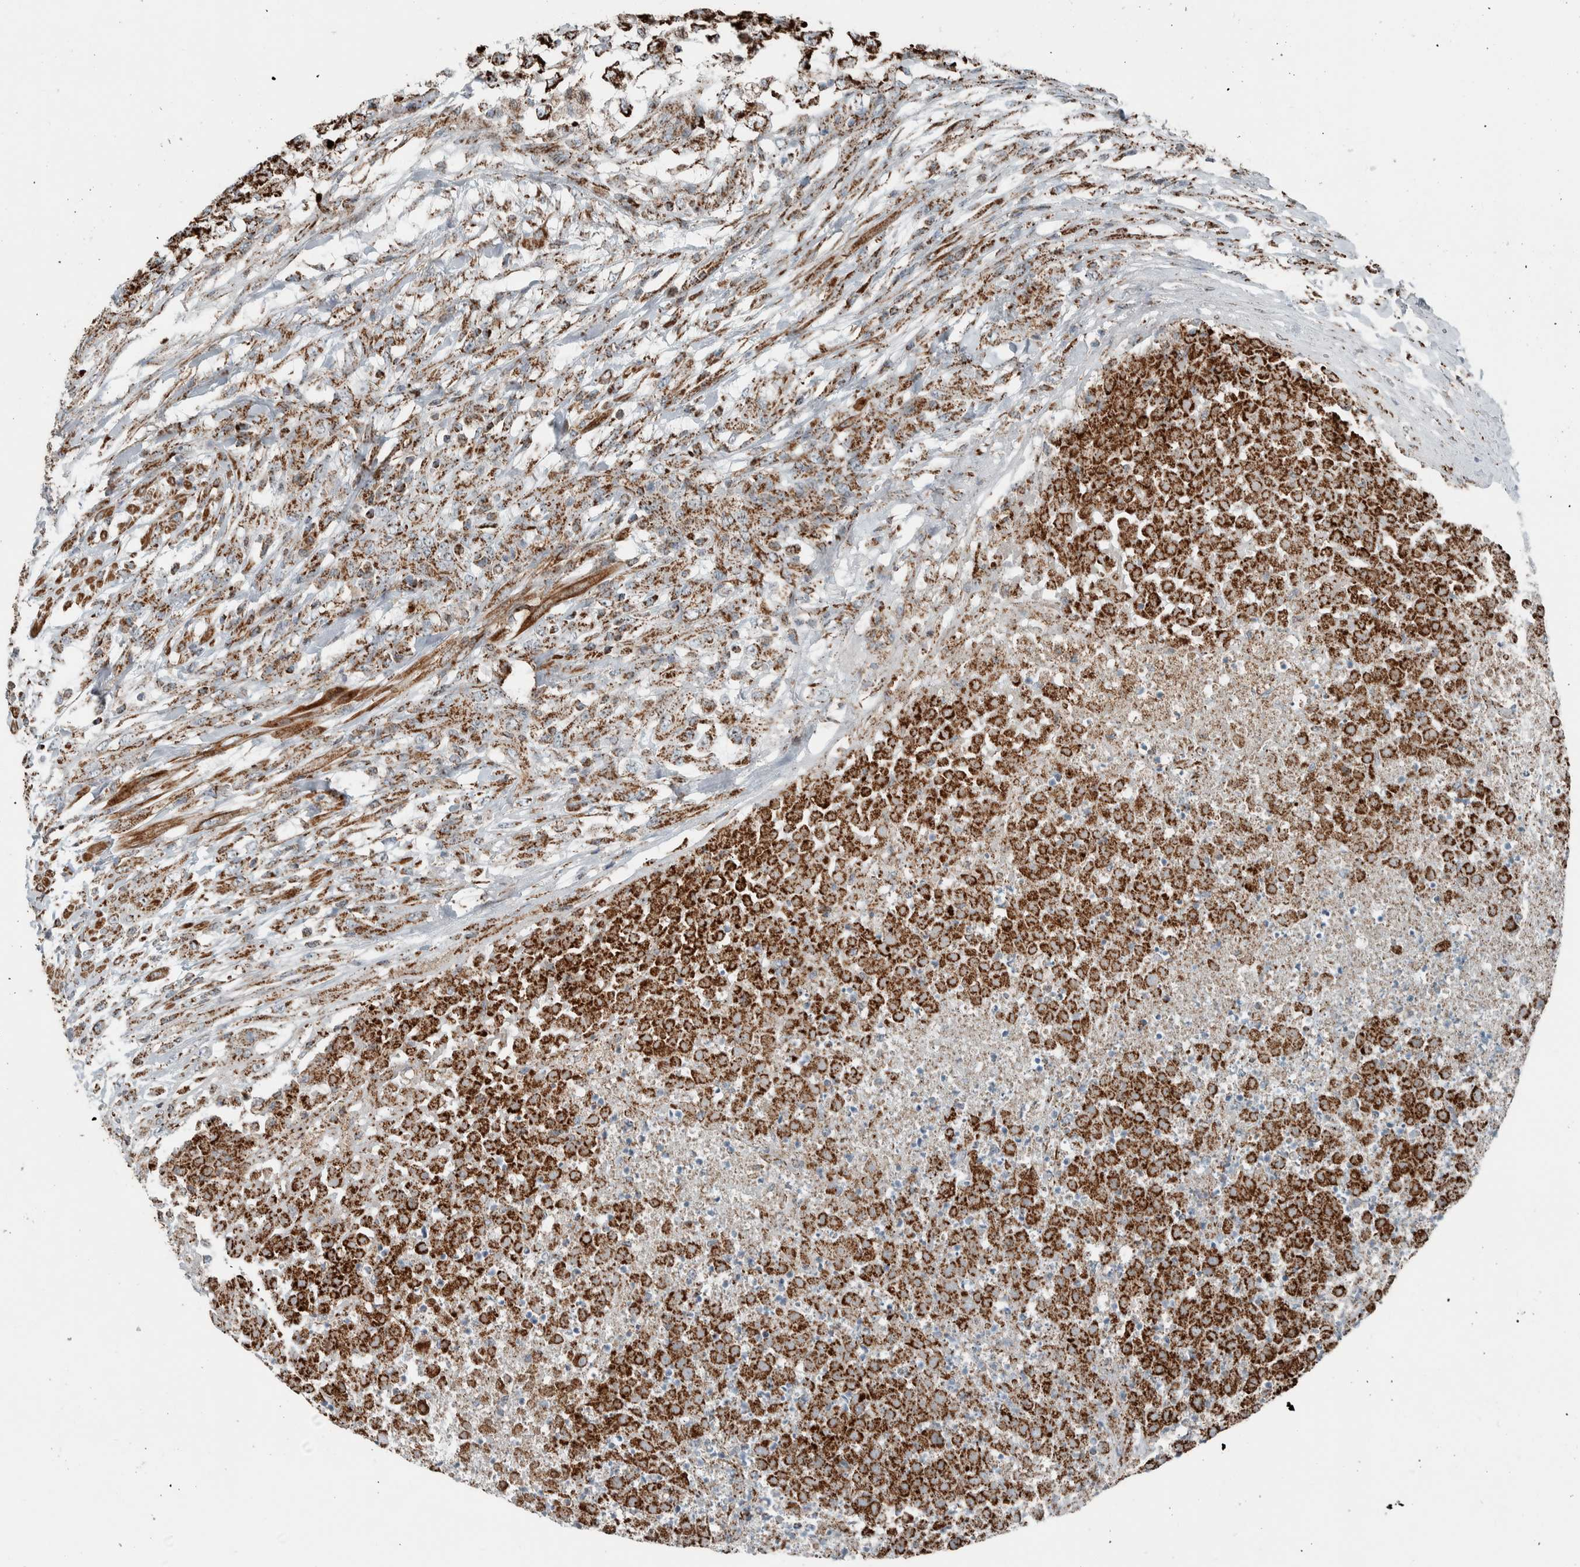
{"staining": {"intensity": "strong", "quantity": ">75%", "location": "cytoplasmic/membranous"}, "tissue": "testis cancer", "cell_type": "Tumor cells", "image_type": "cancer", "snomed": [{"axis": "morphology", "description": "Seminoma, NOS"}, {"axis": "topography", "description": "Testis"}], "caption": "Testis cancer (seminoma) stained with a brown dye shows strong cytoplasmic/membranous positive expression in about >75% of tumor cells.", "gene": "CNTROB", "patient": {"sex": "male", "age": 59}}